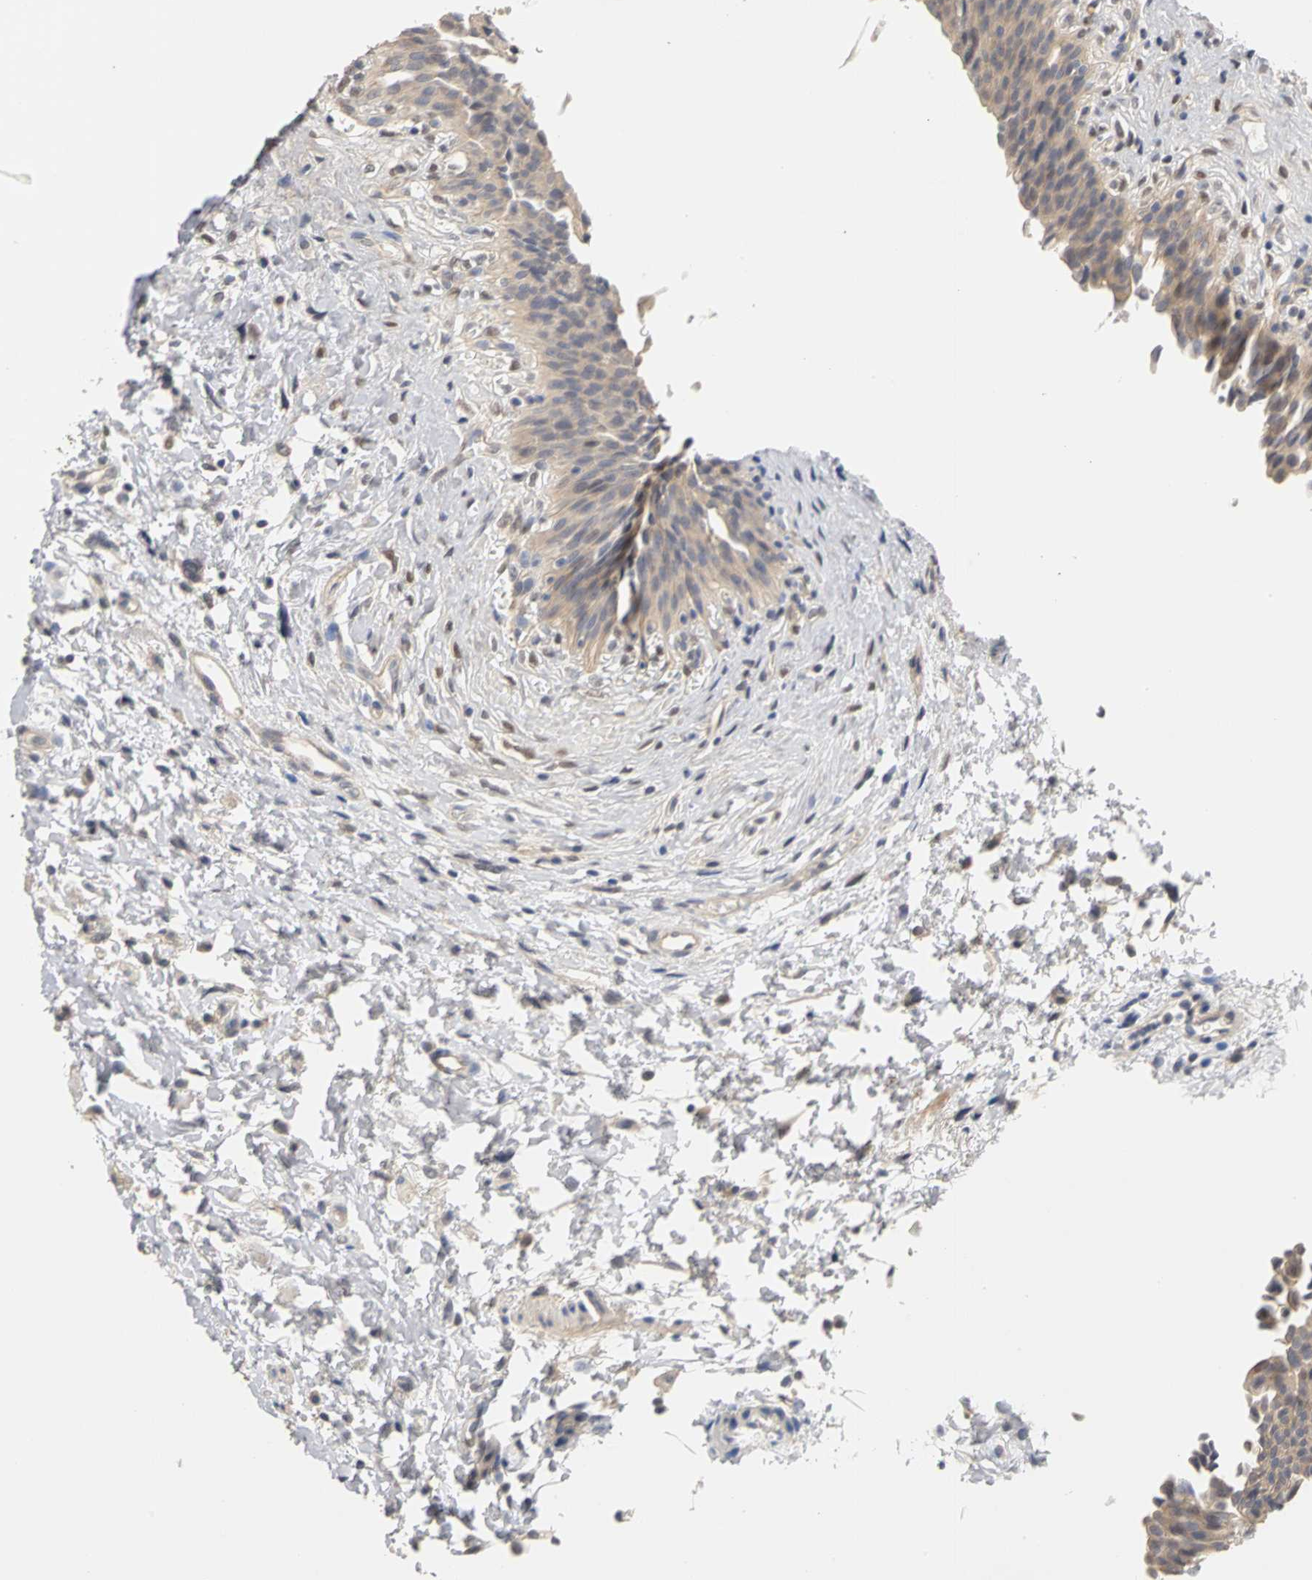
{"staining": {"intensity": "weak", "quantity": ">75%", "location": "cytoplasmic/membranous"}, "tissue": "urinary bladder", "cell_type": "Urothelial cells", "image_type": "normal", "snomed": [{"axis": "morphology", "description": "Normal tissue, NOS"}, {"axis": "morphology", "description": "Dysplasia, NOS"}, {"axis": "topography", "description": "Urinary bladder"}], "caption": "A brown stain shows weak cytoplasmic/membranous staining of a protein in urothelial cells of normal human urinary bladder.", "gene": "PGR", "patient": {"sex": "male", "age": 35}}